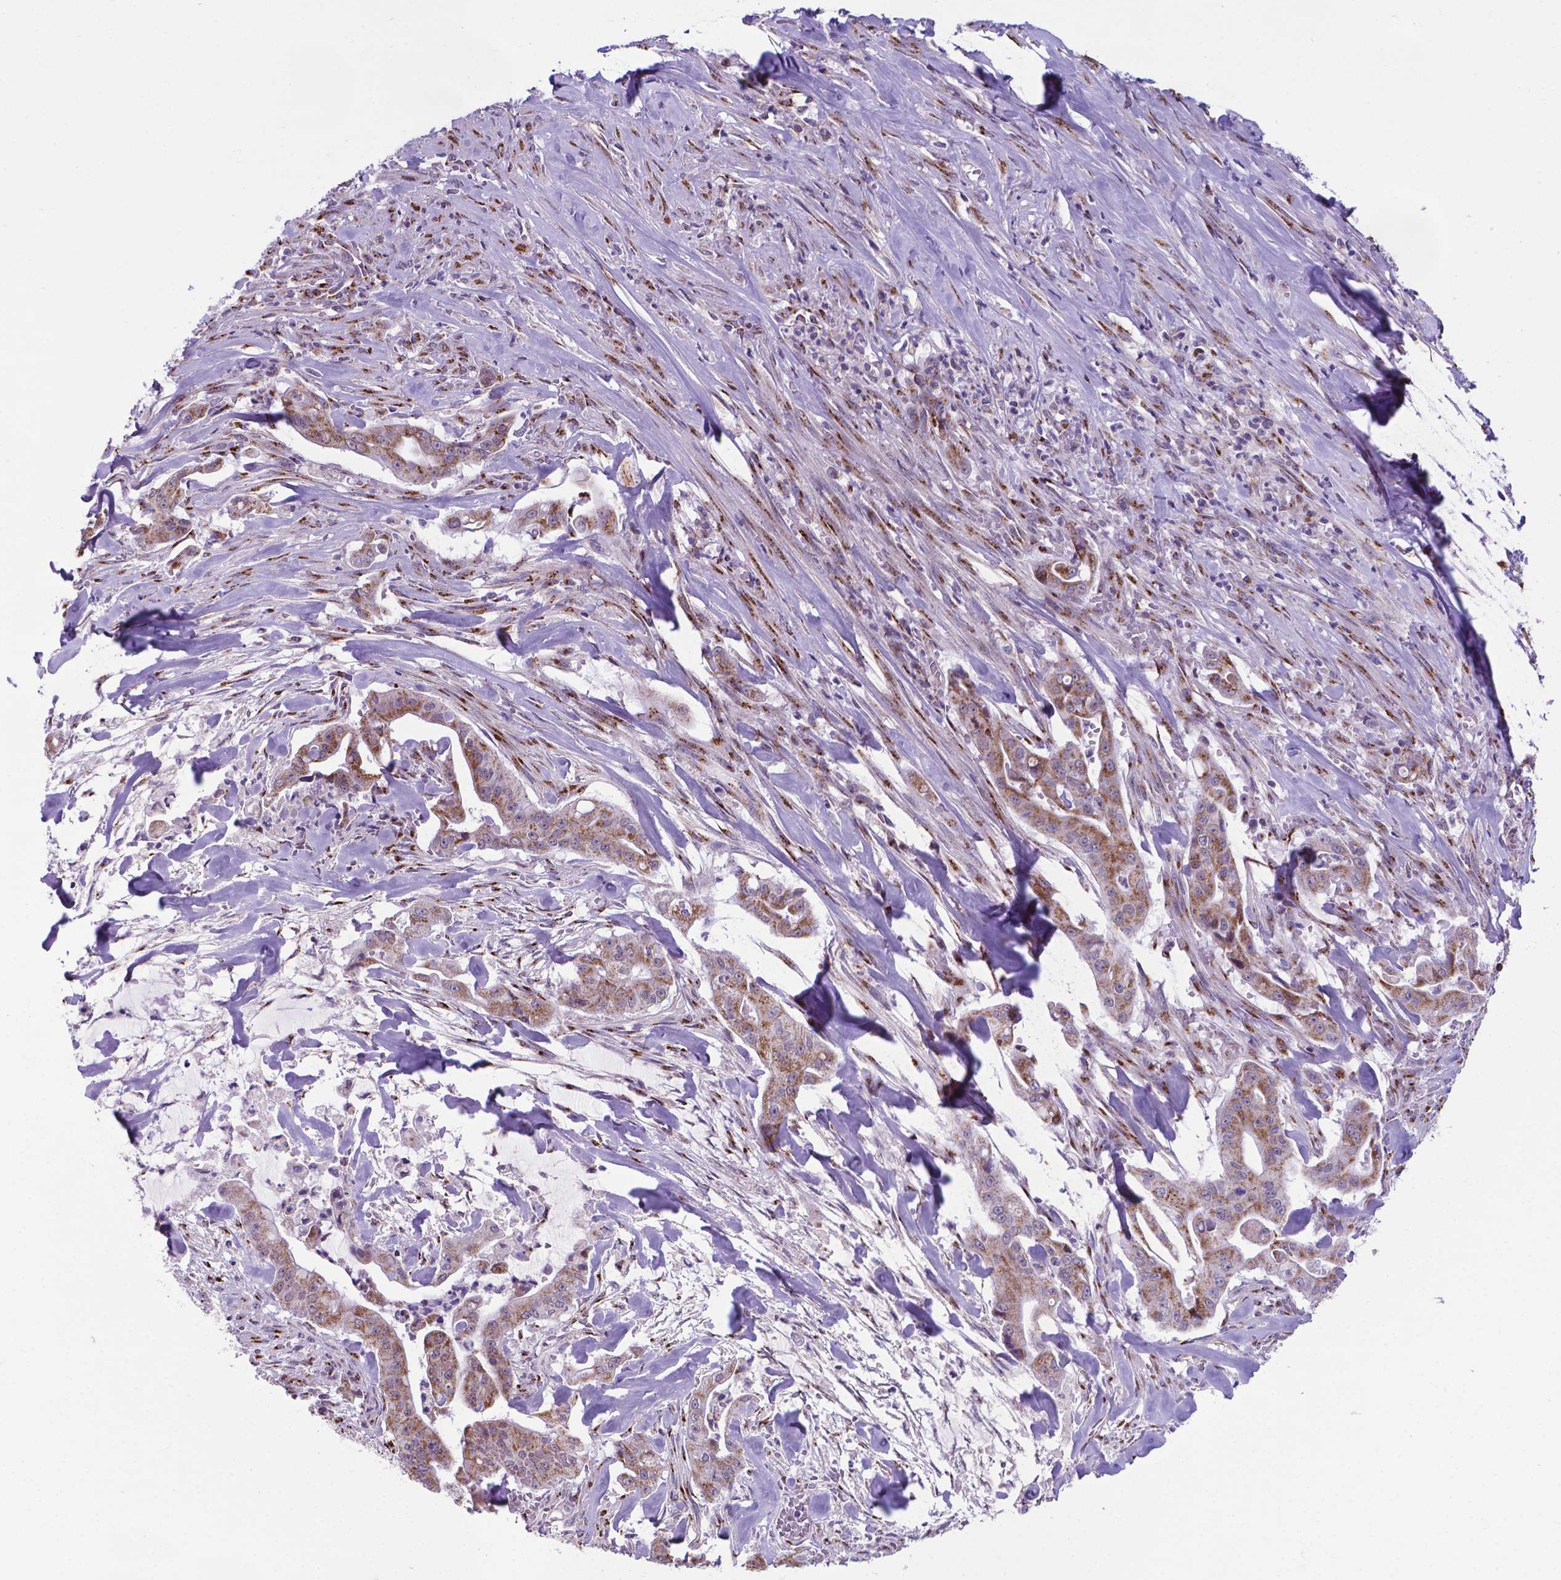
{"staining": {"intensity": "moderate", "quantity": ">75%", "location": "cytoplasmic/membranous"}, "tissue": "pancreatic cancer", "cell_type": "Tumor cells", "image_type": "cancer", "snomed": [{"axis": "morphology", "description": "Normal tissue, NOS"}, {"axis": "morphology", "description": "Inflammation, NOS"}, {"axis": "morphology", "description": "Adenocarcinoma, NOS"}, {"axis": "topography", "description": "Pancreas"}], "caption": "A brown stain labels moderate cytoplasmic/membranous expression of a protein in pancreatic cancer (adenocarcinoma) tumor cells. (DAB (3,3'-diaminobenzidine) = brown stain, brightfield microscopy at high magnification).", "gene": "MRPL10", "patient": {"sex": "male", "age": 57}}